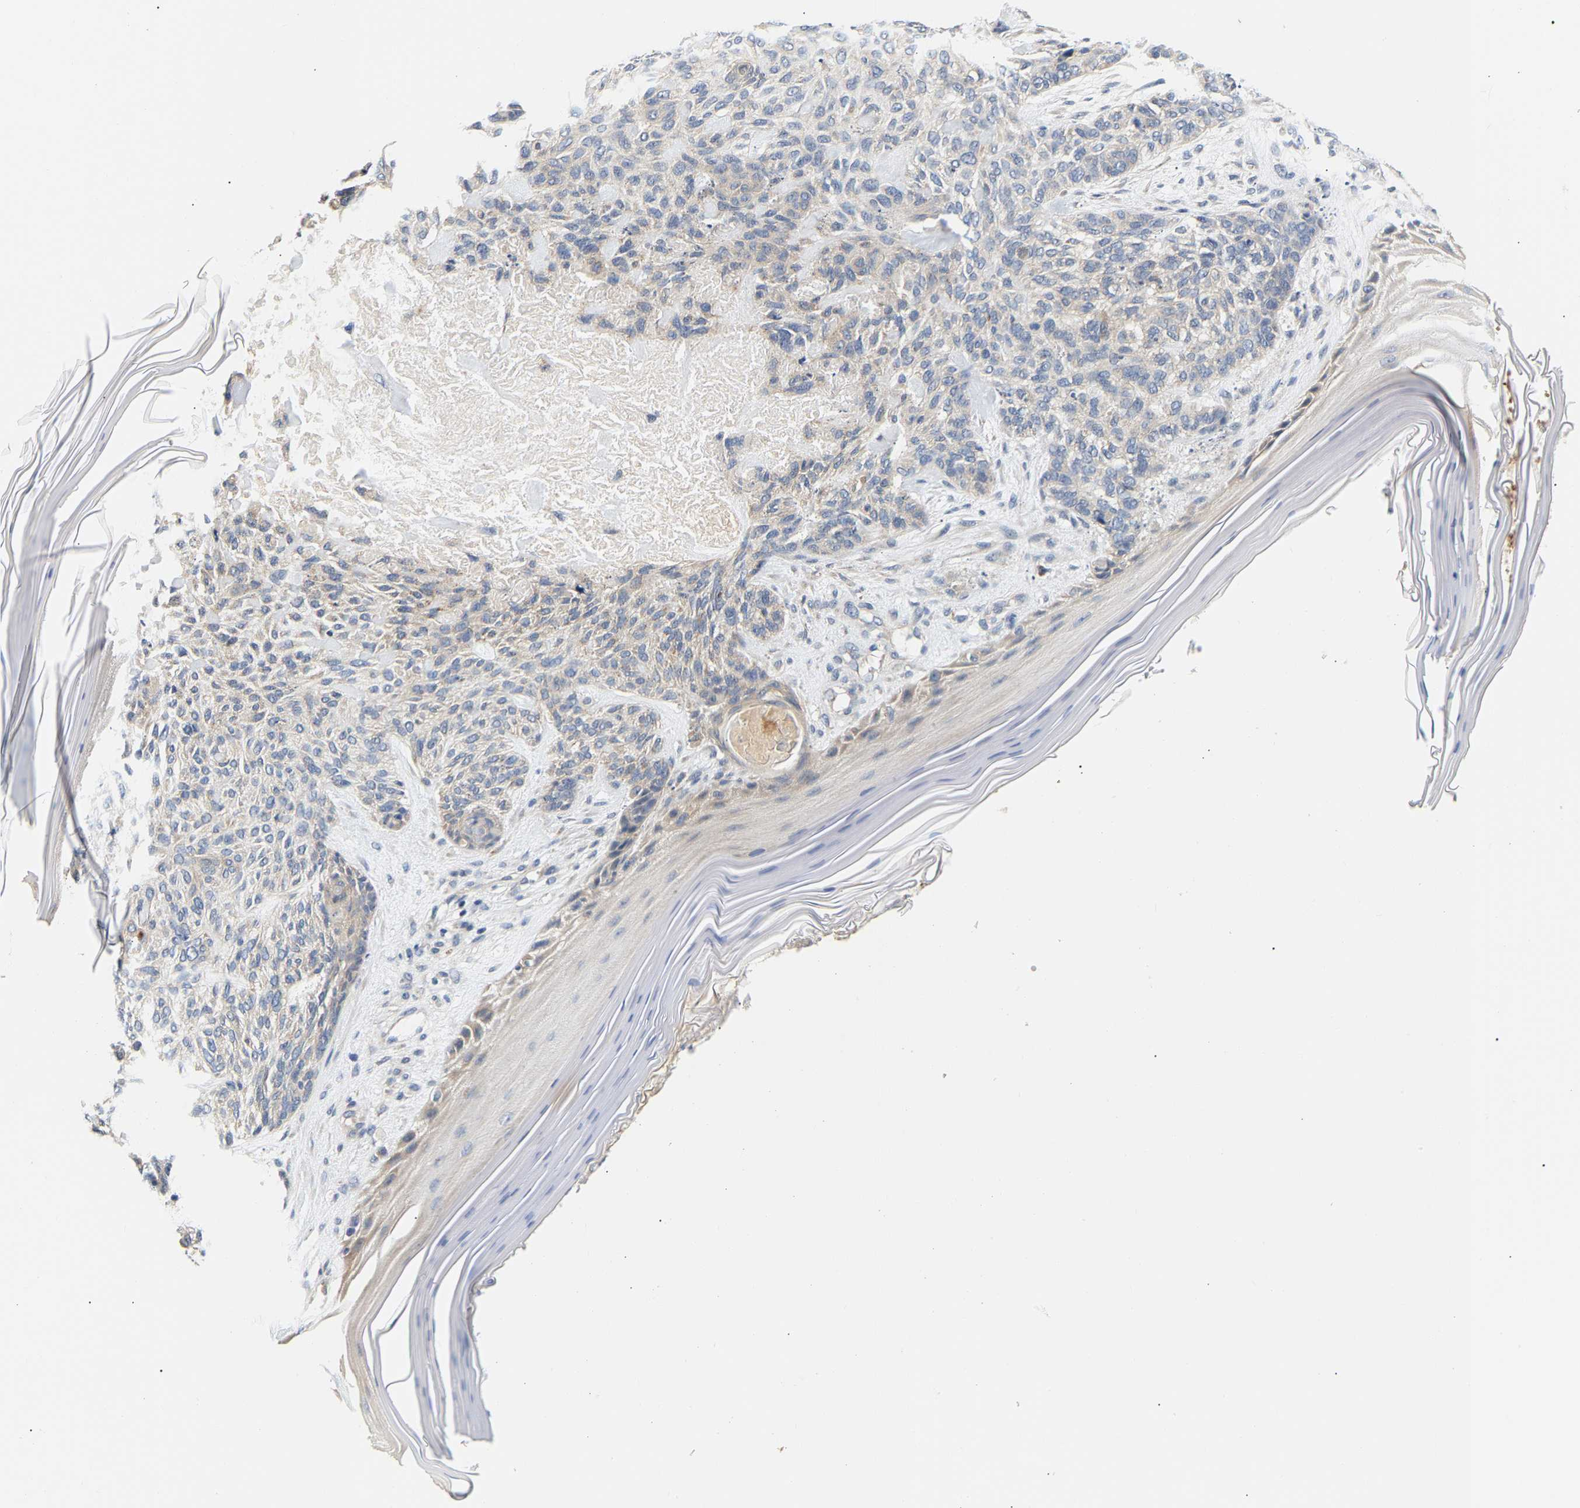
{"staining": {"intensity": "negative", "quantity": "none", "location": "none"}, "tissue": "skin cancer", "cell_type": "Tumor cells", "image_type": "cancer", "snomed": [{"axis": "morphology", "description": "Basal cell carcinoma"}, {"axis": "topography", "description": "Skin"}], "caption": "The IHC image has no significant expression in tumor cells of basal cell carcinoma (skin) tissue. The staining is performed using DAB brown chromogen with nuclei counter-stained in using hematoxylin.", "gene": "PPID", "patient": {"sex": "male", "age": 55}}